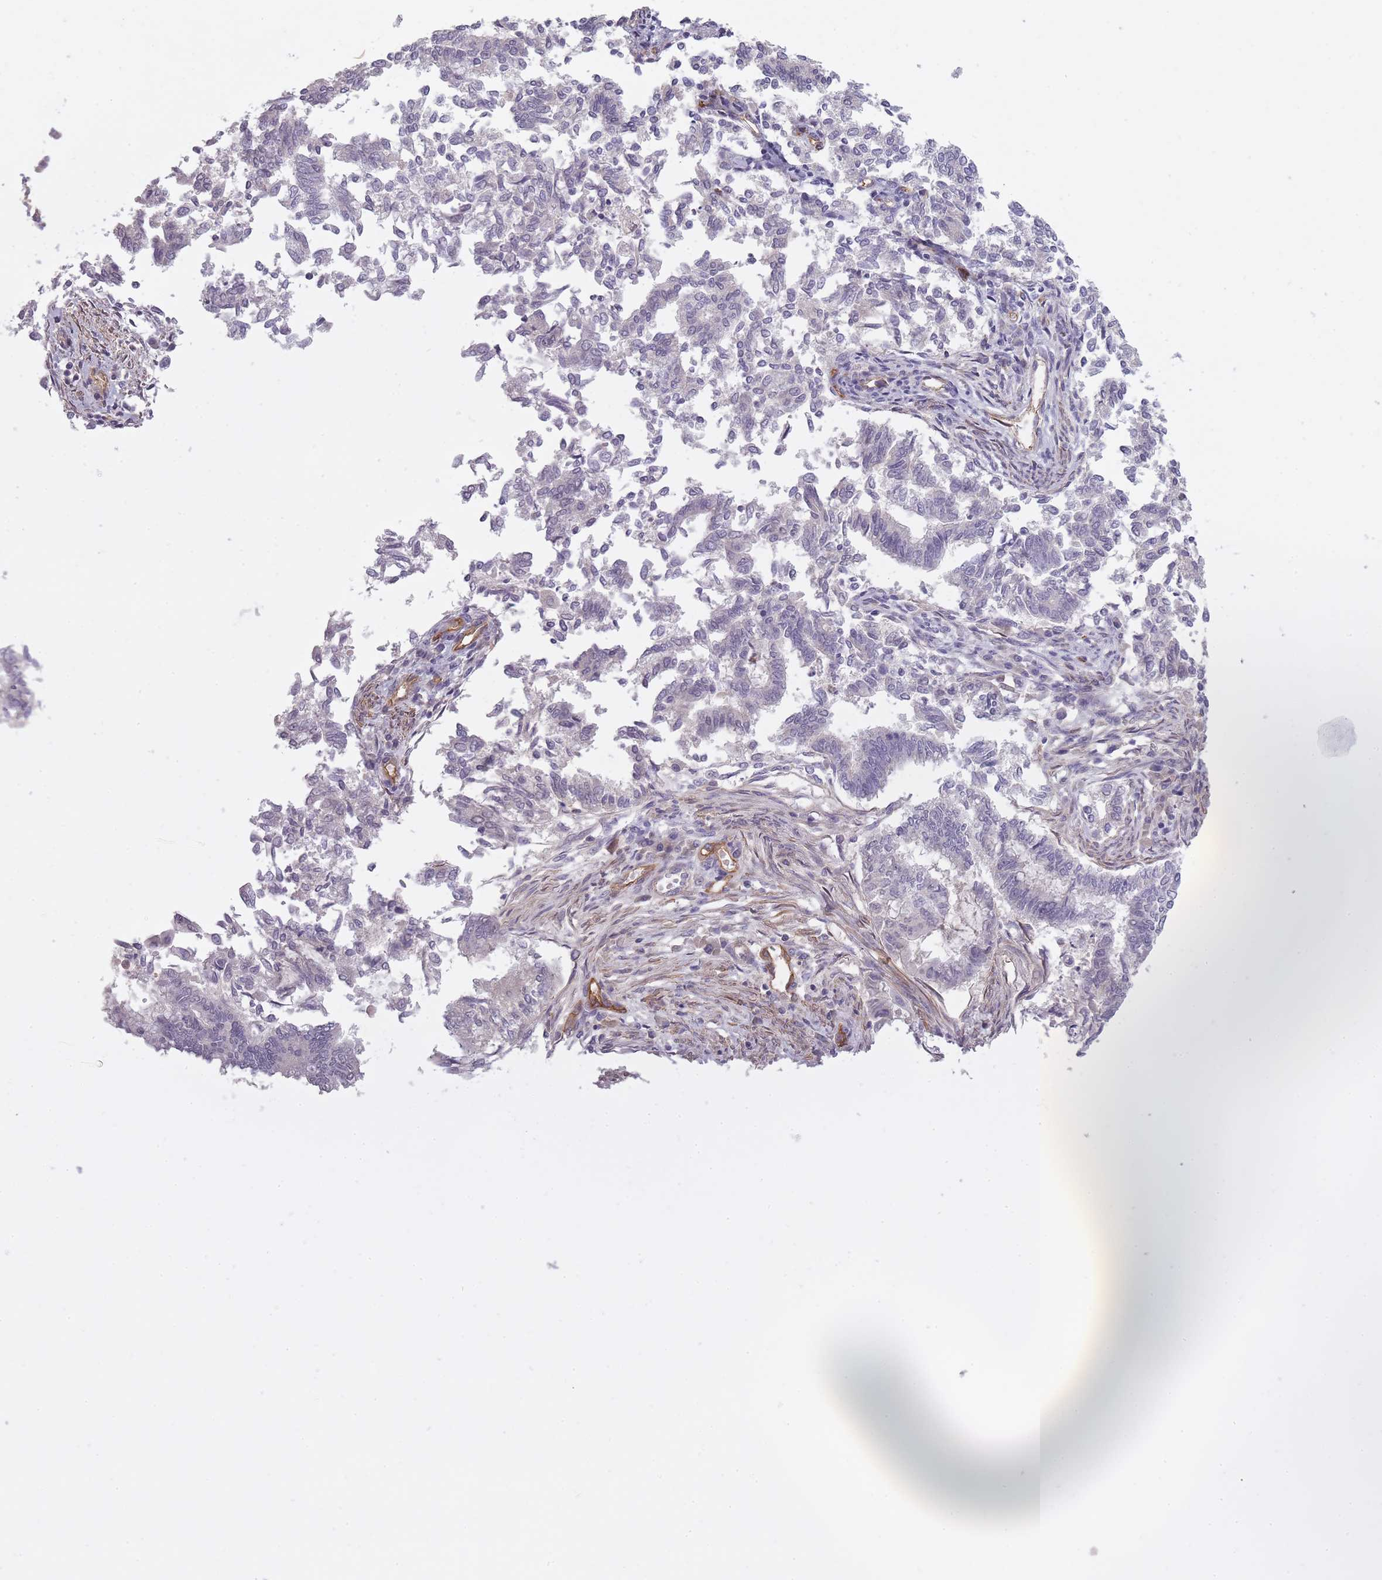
{"staining": {"intensity": "negative", "quantity": "none", "location": "none"}, "tissue": "endometrial cancer", "cell_type": "Tumor cells", "image_type": "cancer", "snomed": [{"axis": "morphology", "description": "Adenocarcinoma, NOS"}, {"axis": "topography", "description": "Endometrium"}], "caption": "Immunohistochemistry micrograph of neoplastic tissue: human endometrial adenocarcinoma stained with DAB displays no significant protein expression in tumor cells.", "gene": "SLC8A2", "patient": {"sex": "female", "age": 79}}